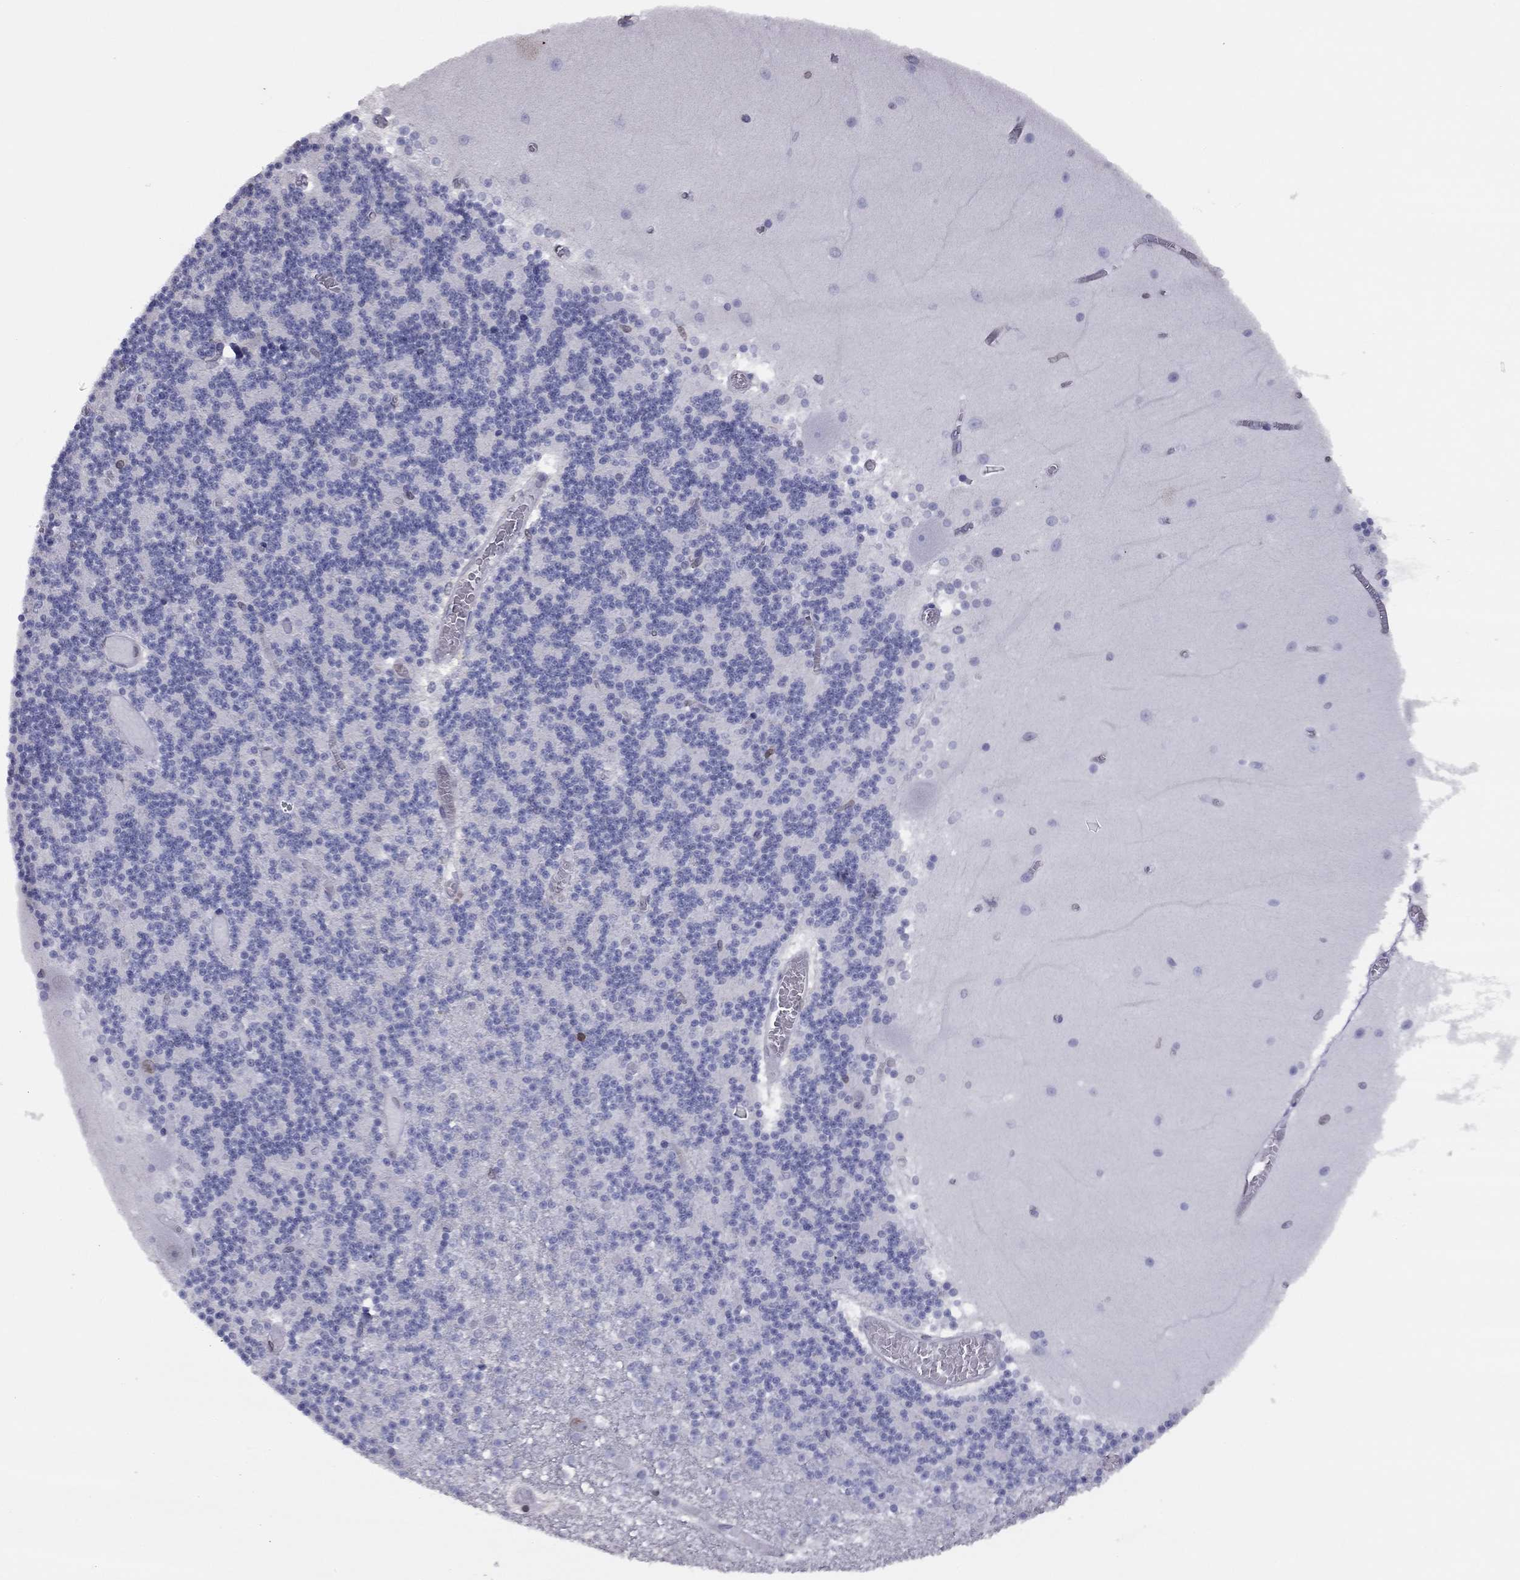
{"staining": {"intensity": "moderate", "quantity": "<25%", "location": "cytoplasmic/membranous,nuclear"}, "tissue": "cerebellum", "cell_type": "Cells in granular layer", "image_type": "normal", "snomed": [{"axis": "morphology", "description": "Normal tissue, NOS"}, {"axis": "topography", "description": "Cerebellum"}], "caption": "Cells in granular layer show low levels of moderate cytoplasmic/membranous,nuclear positivity in about <25% of cells in normal human cerebellum.", "gene": "ESPL1", "patient": {"sex": "female", "age": 28}}